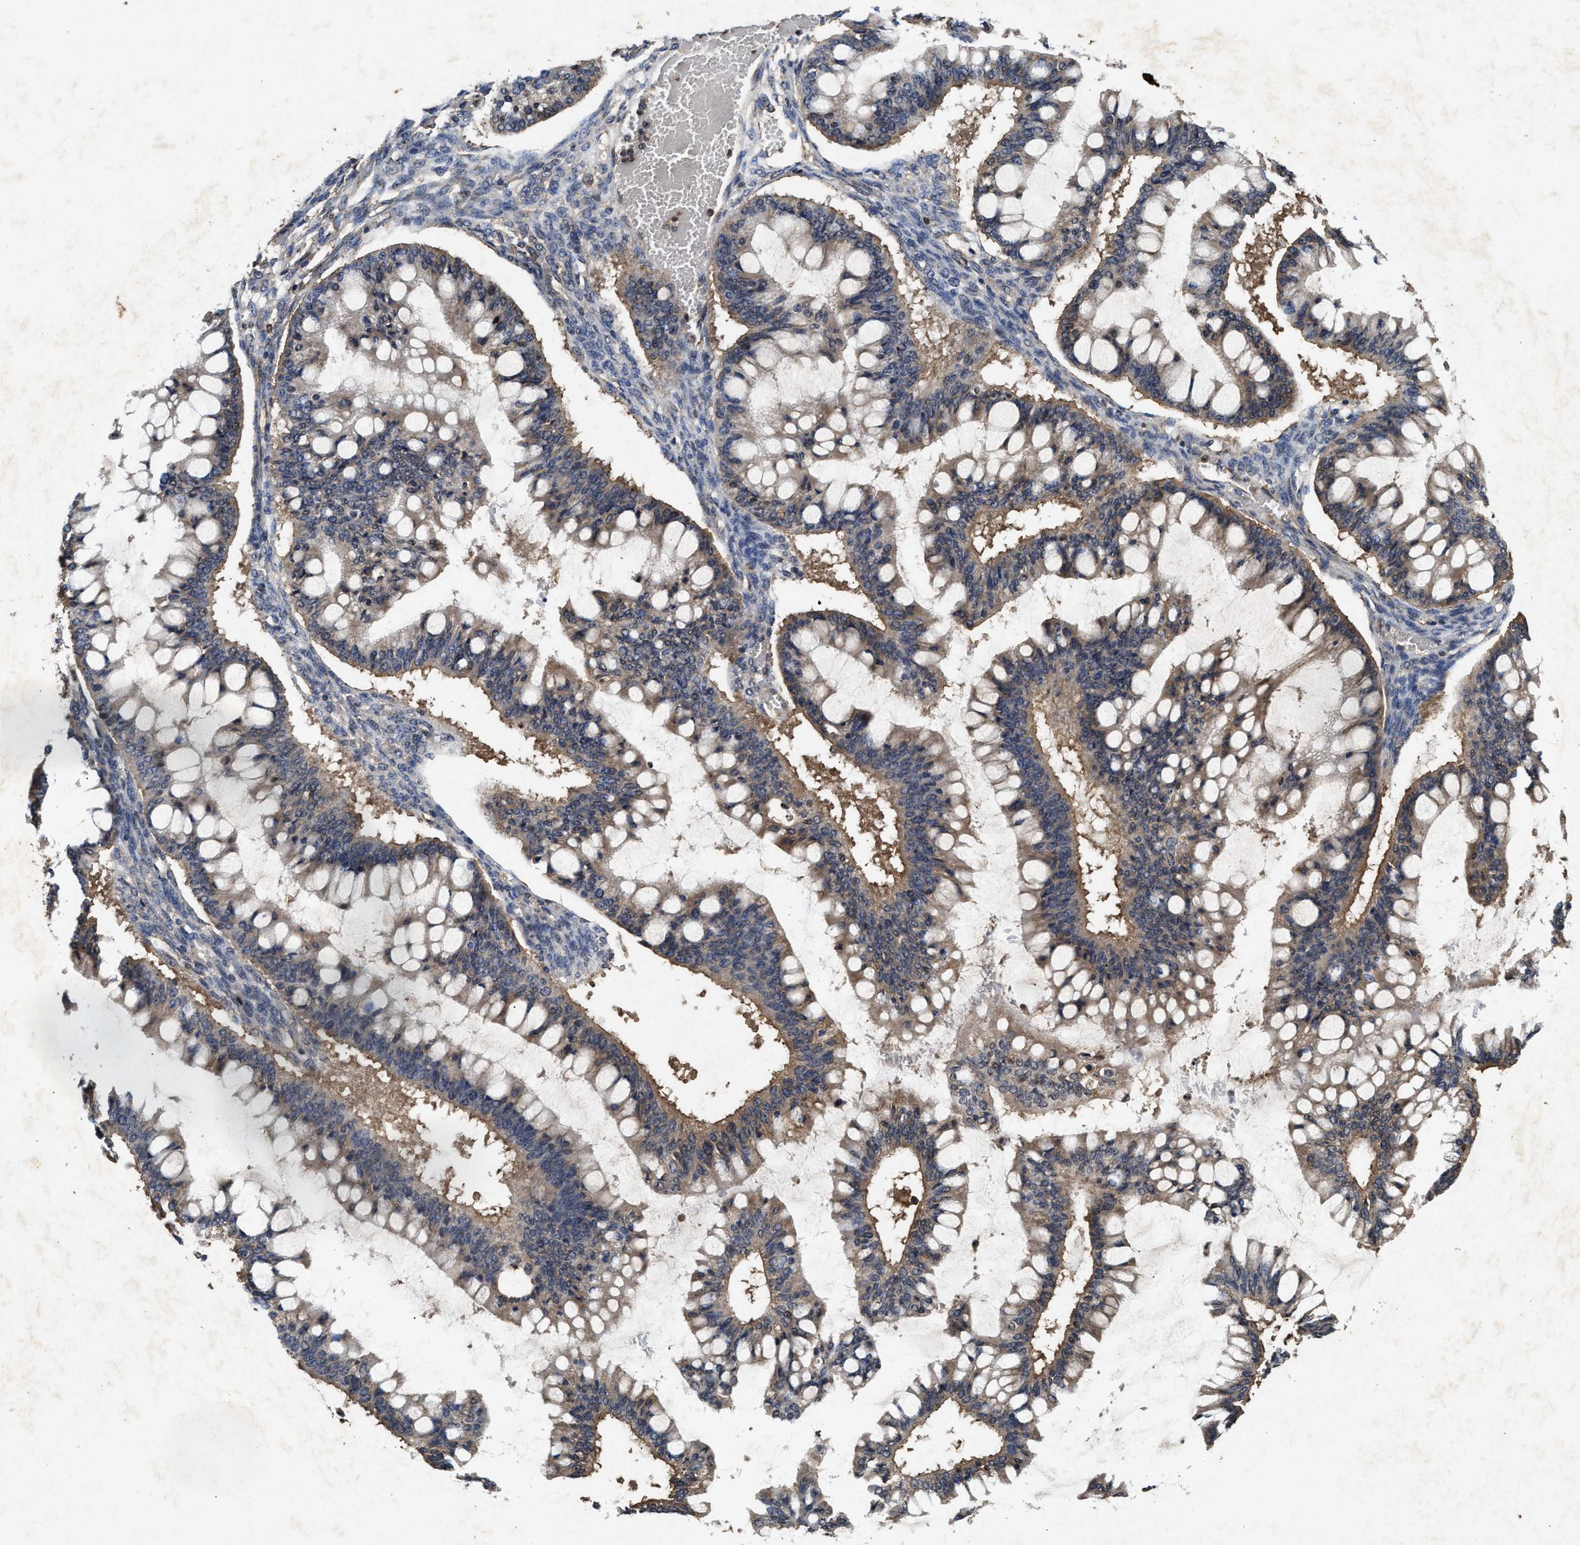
{"staining": {"intensity": "moderate", "quantity": ">75%", "location": "cytoplasmic/membranous"}, "tissue": "ovarian cancer", "cell_type": "Tumor cells", "image_type": "cancer", "snomed": [{"axis": "morphology", "description": "Cystadenocarcinoma, mucinous, NOS"}, {"axis": "topography", "description": "Ovary"}], "caption": "Ovarian cancer (mucinous cystadenocarcinoma) was stained to show a protein in brown. There is medium levels of moderate cytoplasmic/membranous staining in approximately >75% of tumor cells.", "gene": "PDAP1", "patient": {"sex": "female", "age": 73}}